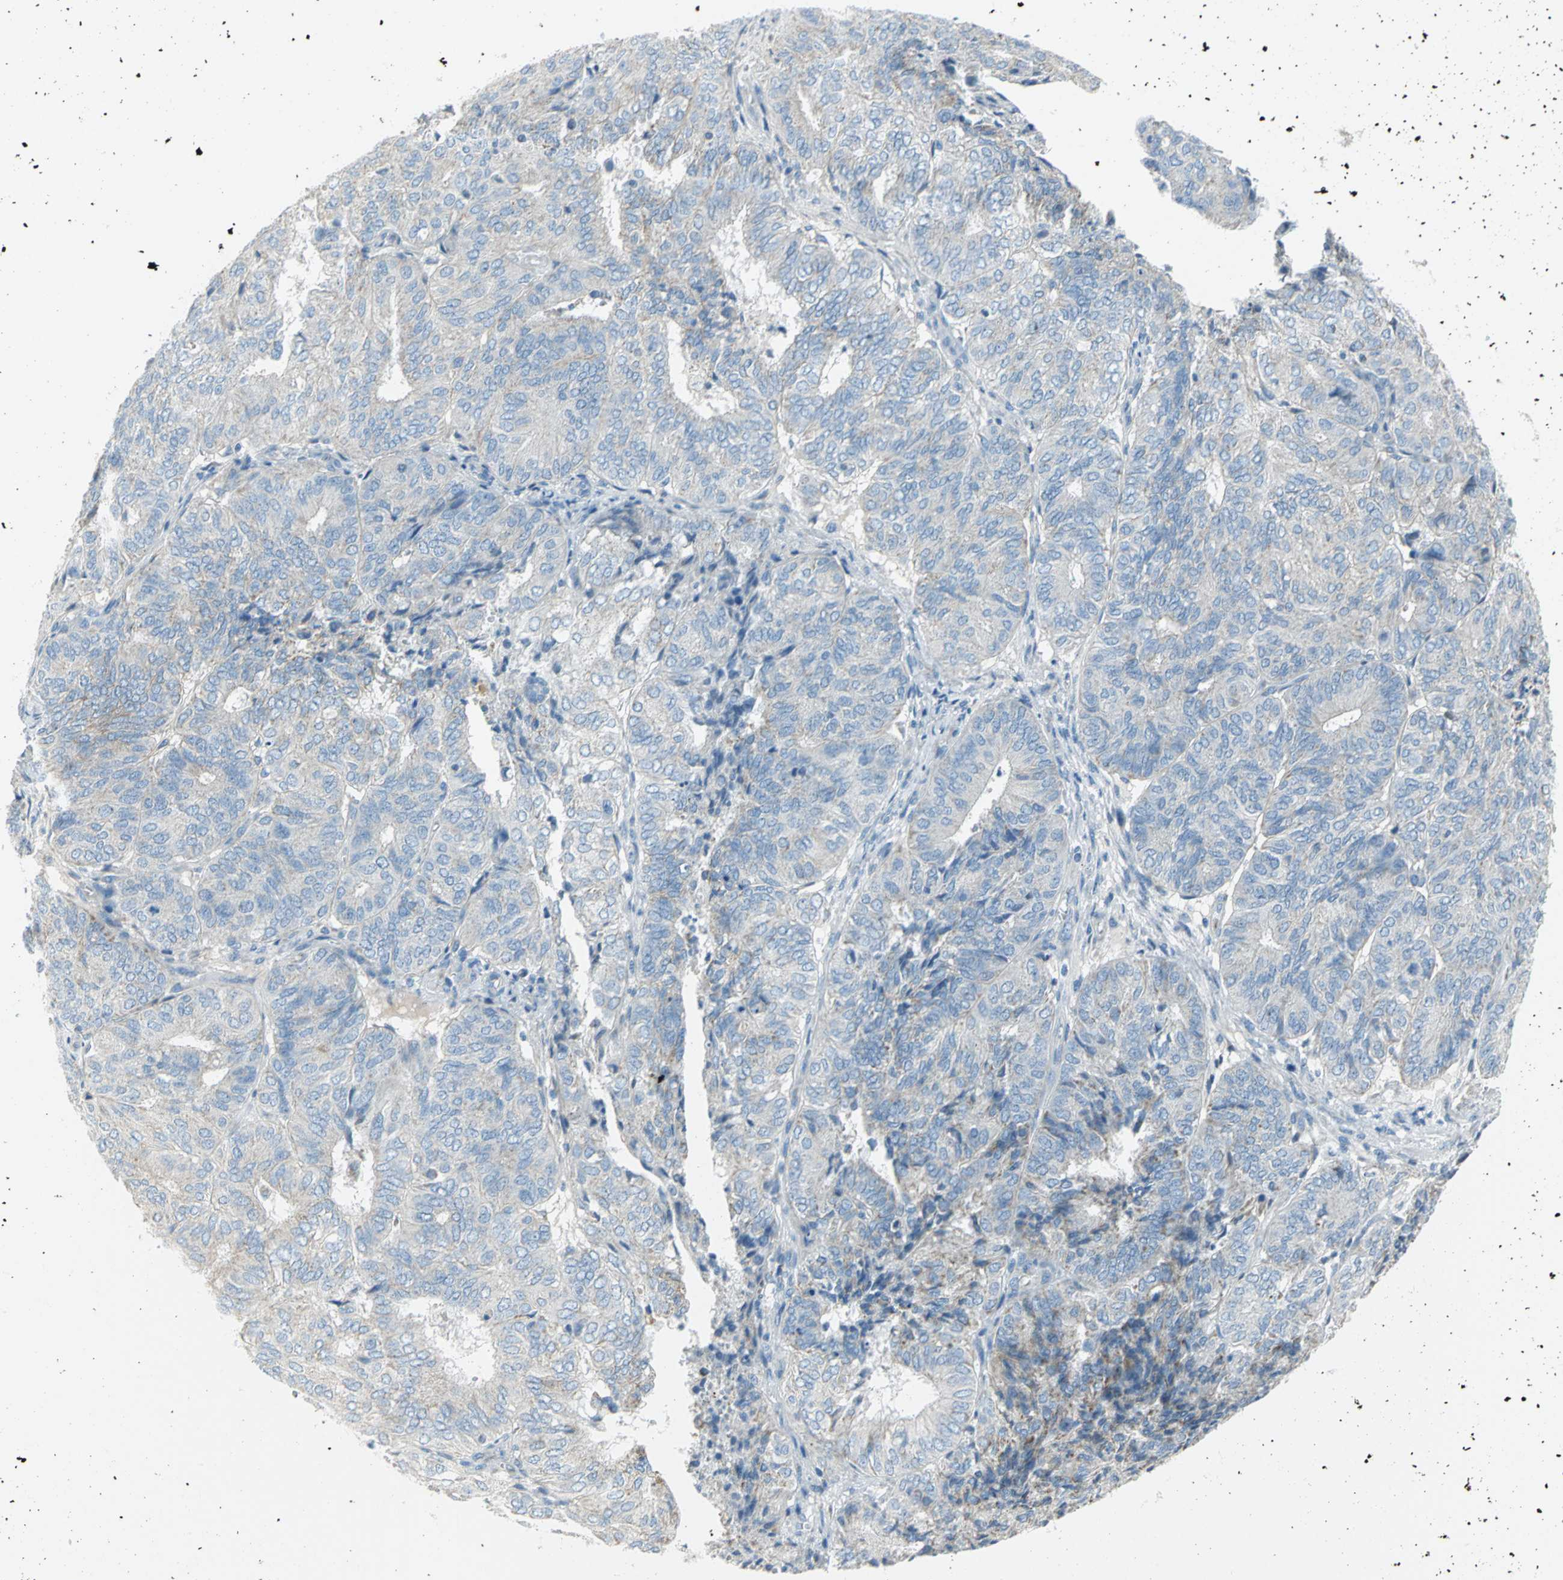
{"staining": {"intensity": "negative", "quantity": "none", "location": "none"}, "tissue": "endometrial cancer", "cell_type": "Tumor cells", "image_type": "cancer", "snomed": [{"axis": "morphology", "description": "Adenocarcinoma, NOS"}, {"axis": "topography", "description": "Uterus"}], "caption": "Tumor cells are negative for brown protein staining in endometrial cancer. Brightfield microscopy of IHC stained with DAB (brown) and hematoxylin (blue), captured at high magnification.", "gene": "ALOX15", "patient": {"sex": "female", "age": 60}}